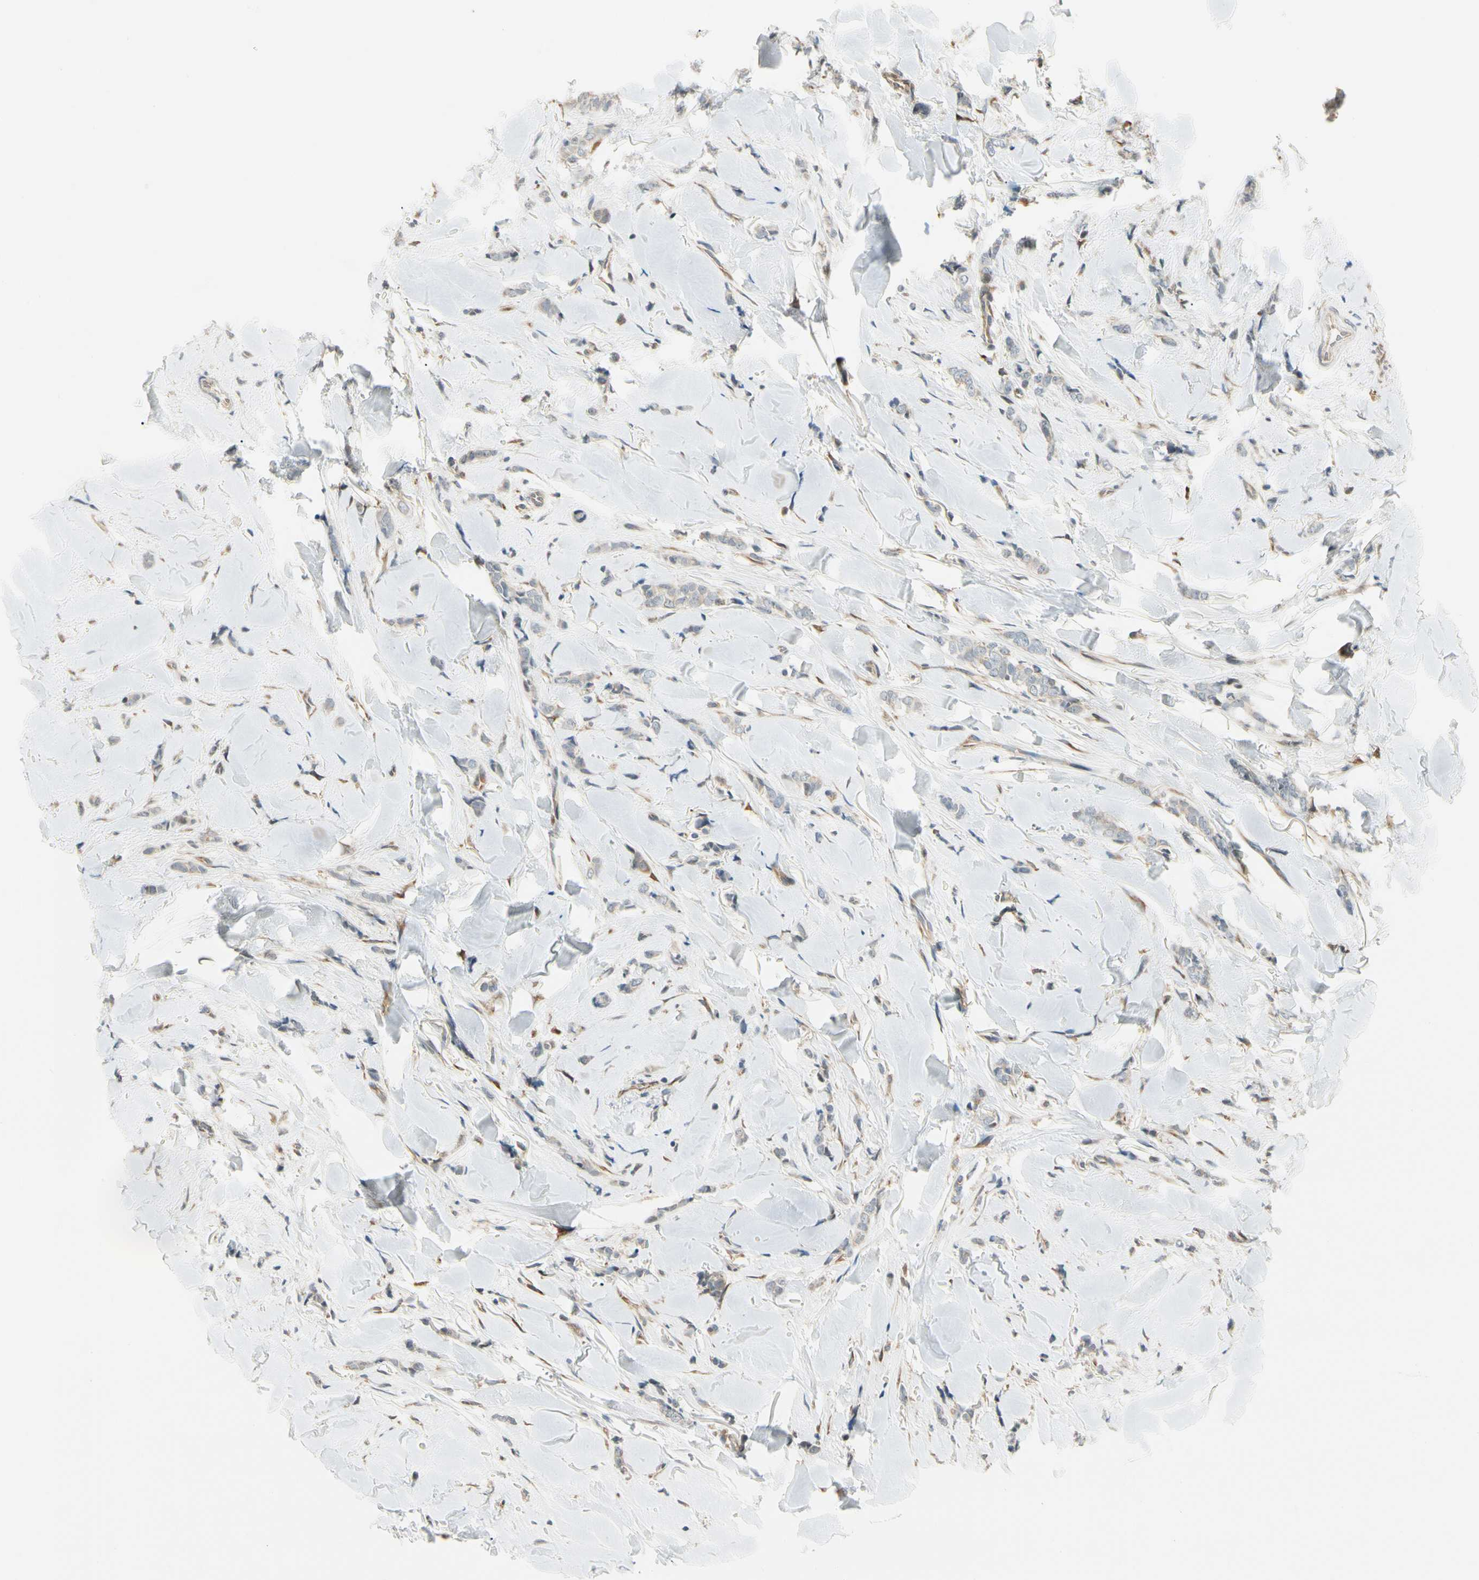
{"staining": {"intensity": "negative", "quantity": "none", "location": "none"}, "tissue": "breast cancer", "cell_type": "Tumor cells", "image_type": "cancer", "snomed": [{"axis": "morphology", "description": "Lobular carcinoma"}, {"axis": "topography", "description": "Skin"}, {"axis": "topography", "description": "Breast"}], "caption": "This is a histopathology image of immunohistochemistry (IHC) staining of breast cancer (lobular carcinoma), which shows no positivity in tumor cells.", "gene": "FNDC3B", "patient": {"sex": "female", "age": 46}}